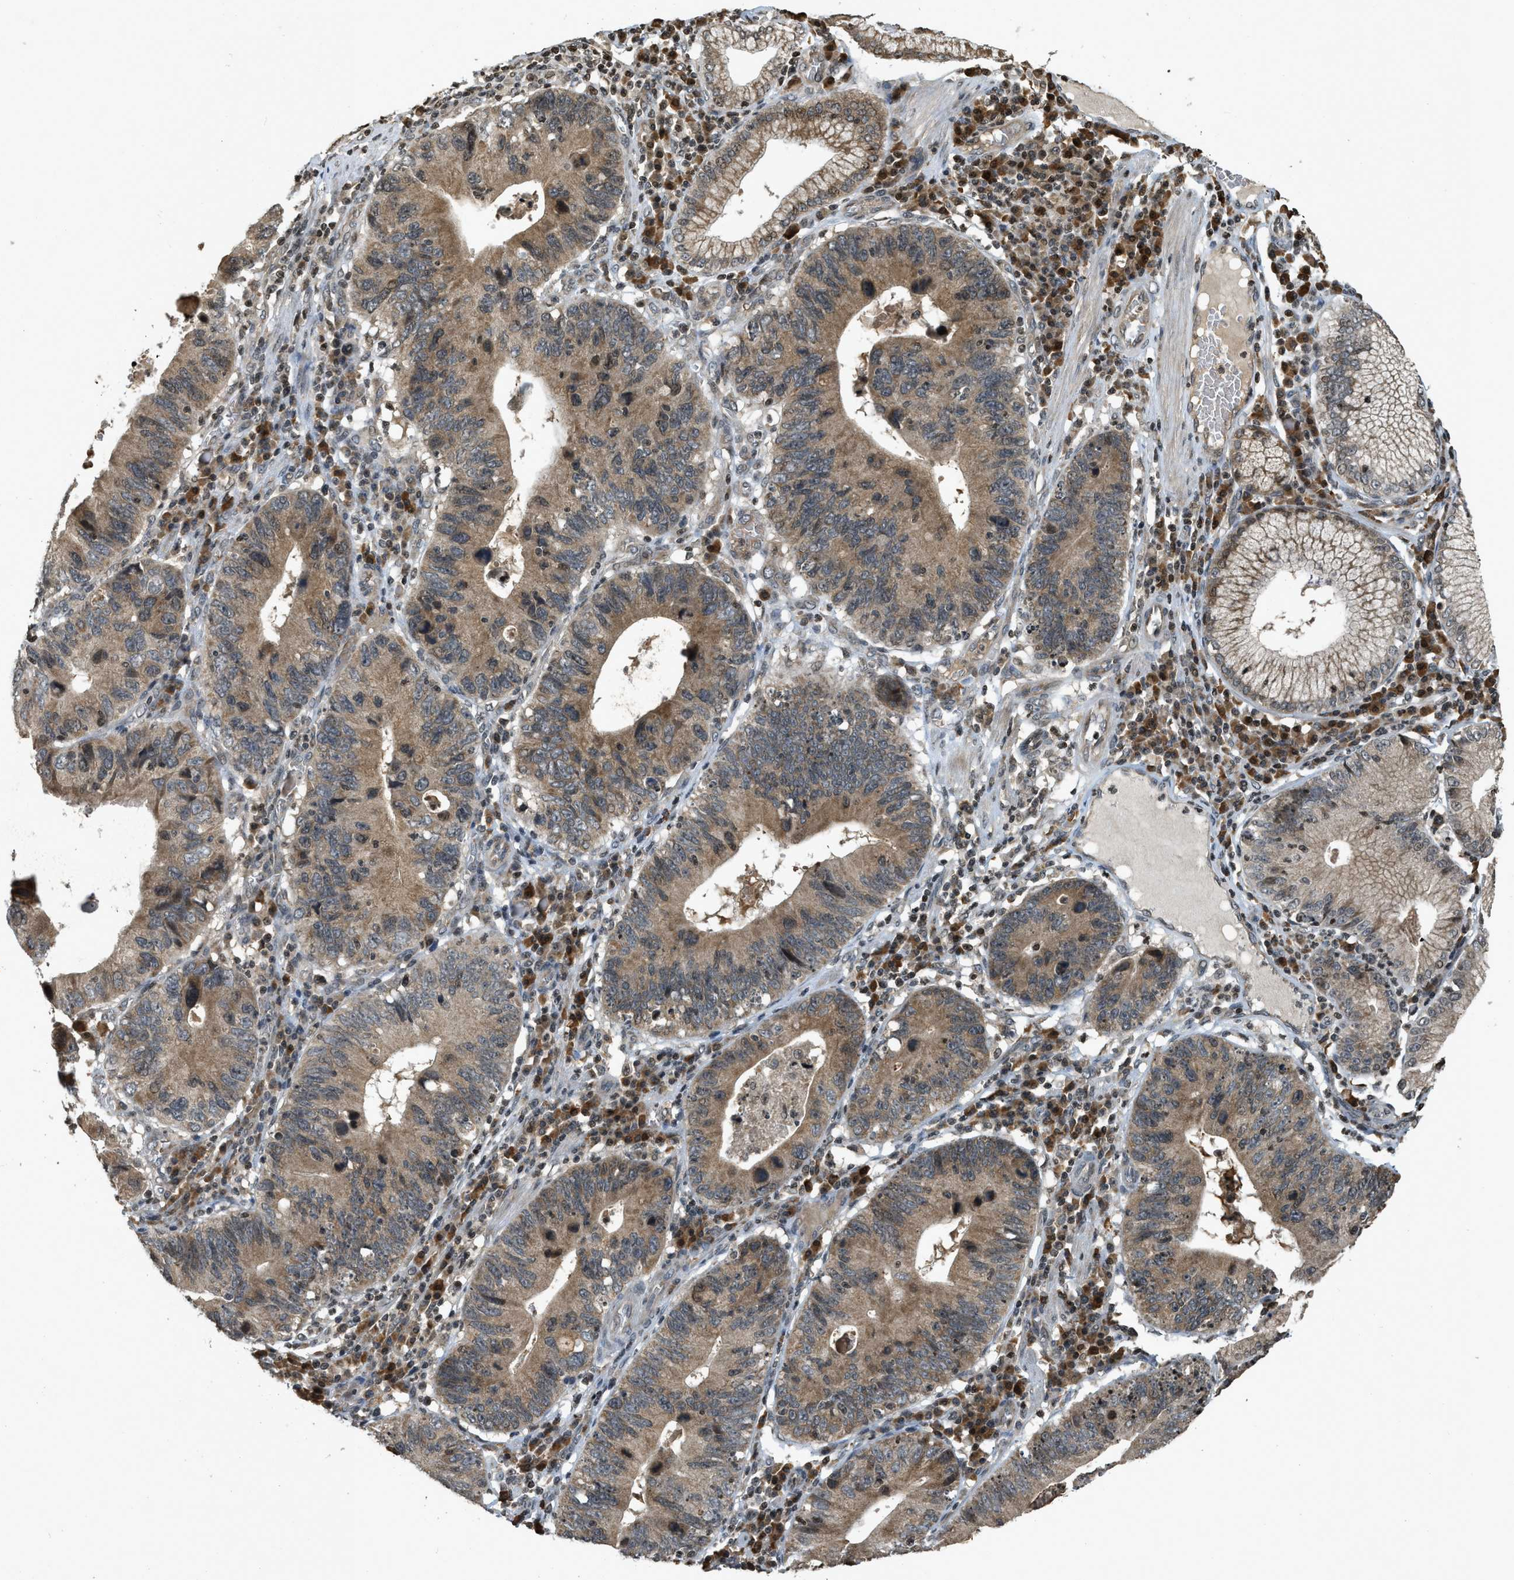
{"staining": {"intensity": "moderate", "quantity": ">75%", "location": "cytoplasmic/membranous"}, "tissue": "stomach cancer", "cell_type": "Tumor cells", "image_type": "cancer", "snomed": [{"axis": "morphology", "description": "Adenocarcinoma, NOS"}, {"axis": "topography", "description": "Stomach"}], "caption": "Immunohistochemistry (IHC) (DAB (3,3'-diaminobenzidine)) staining of human stomach cancer displays moderate cytoplasmic/membranous protein positivity in about >75% of tumor cells.", "gene": "SIAH1", "patient": {"sex": "male", "age": 59}}